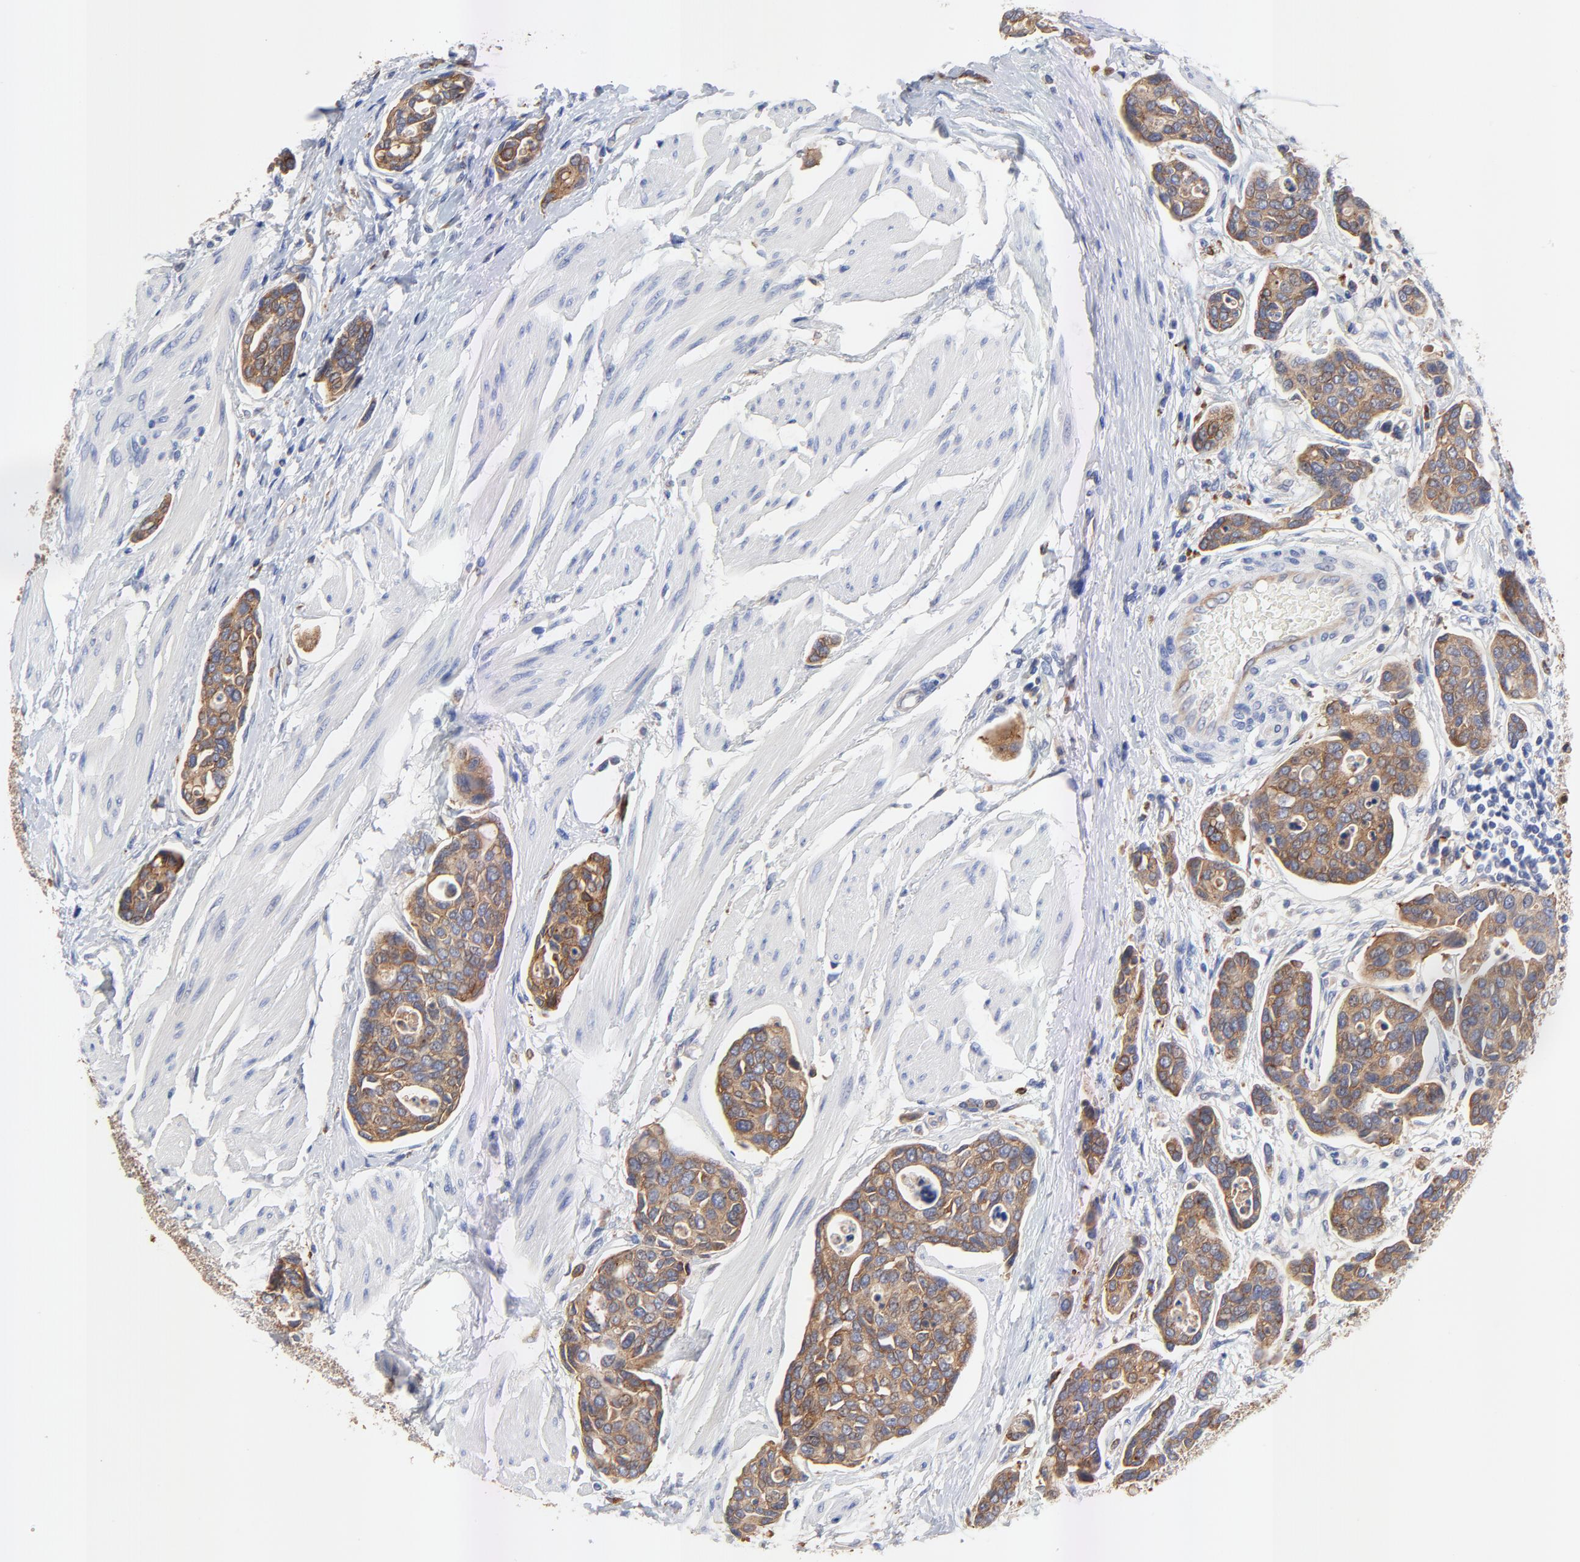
{"staining": {"intensity": "strong", "quantity": ">75%", "location": "cytoplasmic/membranous"}, "tissue": "urothelial cancer", "cell_type": "Tumor cells", "image_type": "cancer", "snomed": [{"axis": "morphology", "description": "Urothelial carcinoma, High grade"}, {"axis": "topography", "description": "Urinary bladder"}], "caption": "Immunohistochemistry photomicrograph of neoplastic tissue: urothelial cancer stained using IHC shows high levels of strong protein expression localized specifically in the cytoplasmic/membranous of tumor cells, appearing as a cytoplasmic/membranous brown color.", "gene": "FBXL2", "patient": {"sex": "male", "age": 78}}